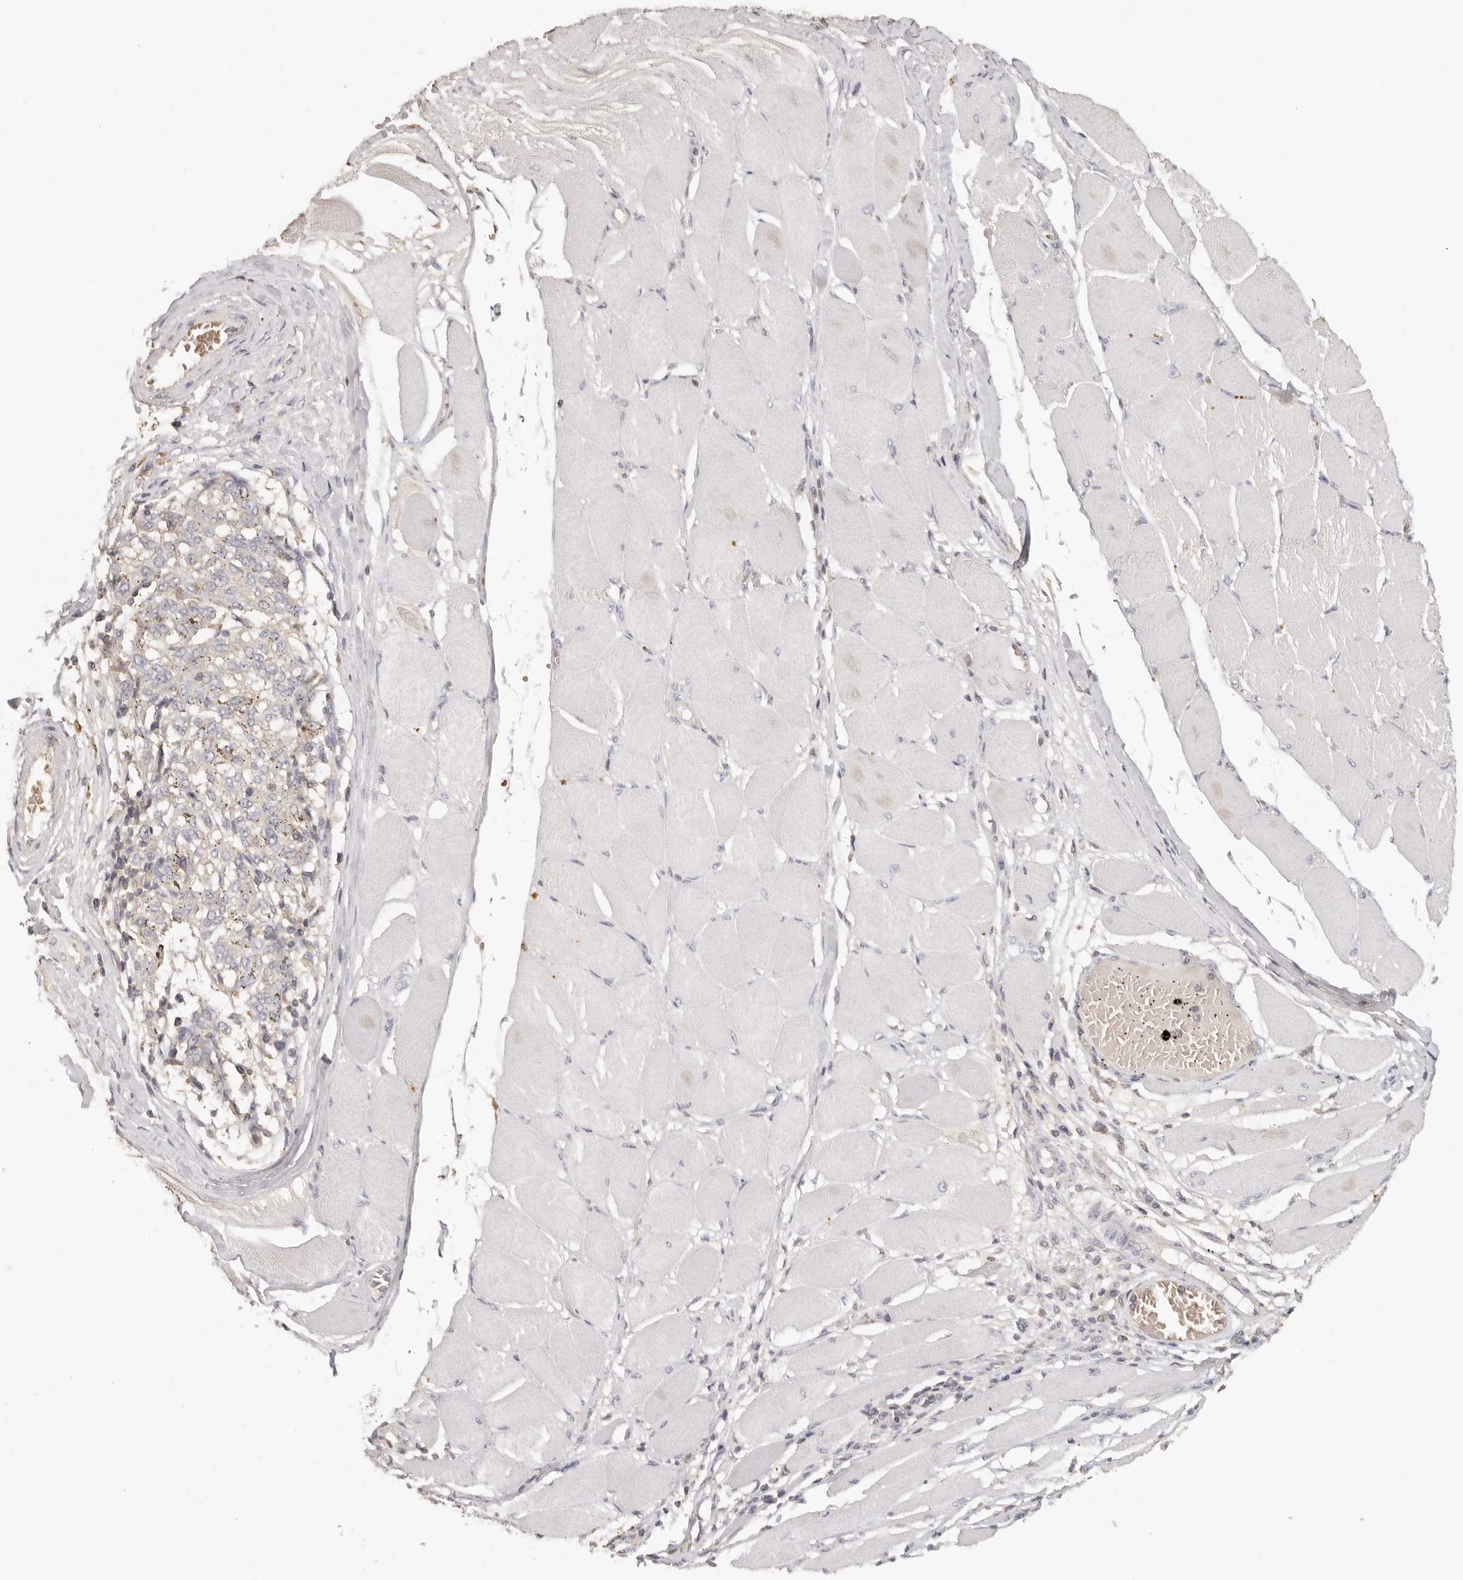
{"staining": {"intensity": "negative", "quantity": "none", "location": "none"}, "tissue": "melanoma", "cell_type": "Tumor cells", "image_type": "cancer", "snomed": [{"axis": "morphology", "description": "Malignant melanoma, NOS"}, {"axis": "topography", "description": "Skin"}], "caption": "A high-resolution micrograph shows IHC staining of melanoma, which displays no significant expression in tumor cells.", "gene": "CSK", "patient": {"sex": "female", "age": 72}}